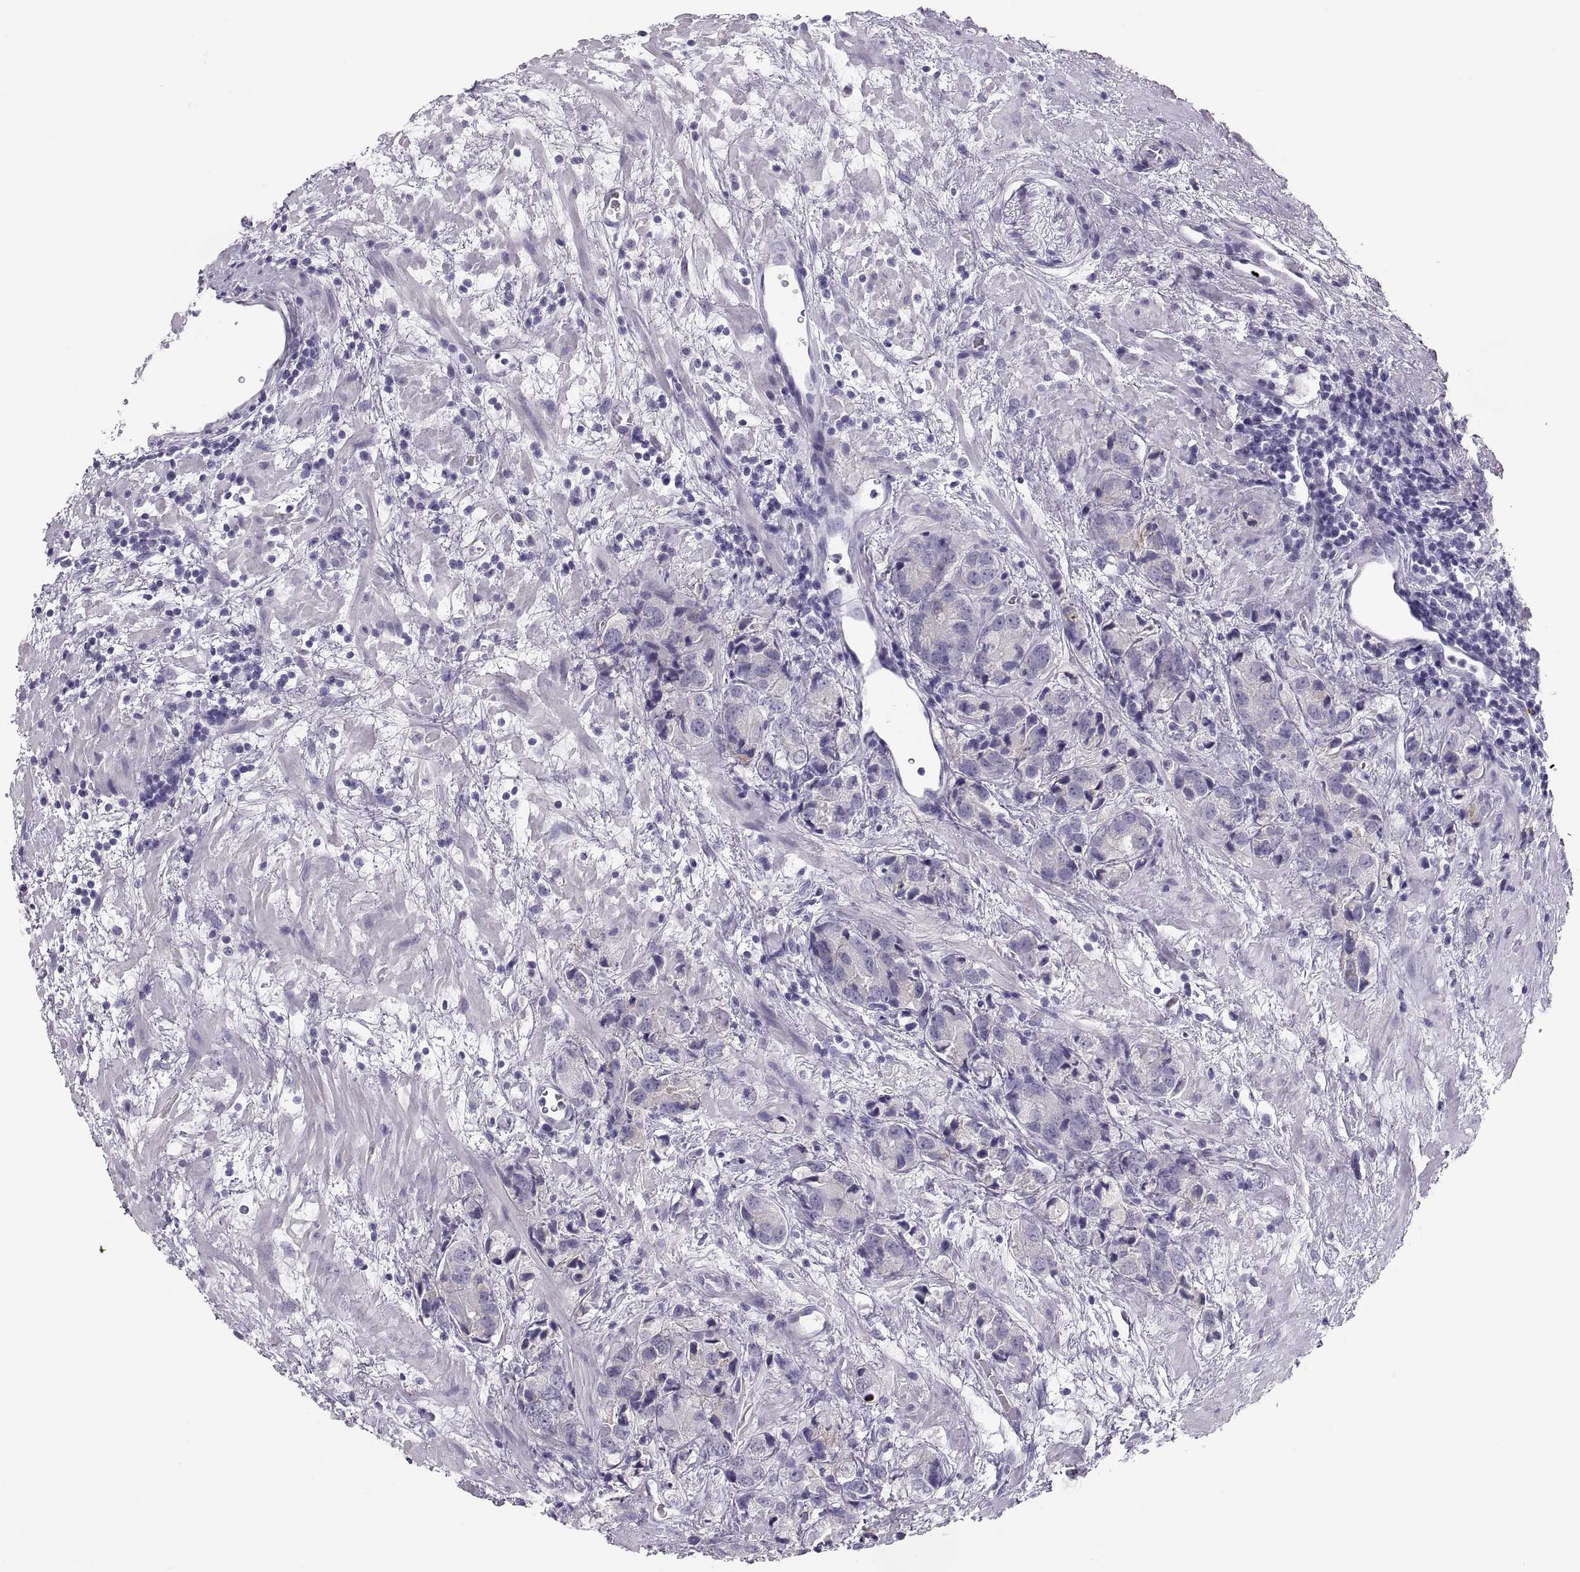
{"staining": {"intensity": "negative", "quantity": "none", "location": "none"}, "tissue": "prostate cancer", "cell_type": "Tumor cells", "image_type": "cancer", "snomed": [{"axis": "morphology", "description": "Adenocarcinoma, NOS"}, {"axis": "topography", "description": "Prostate and seminal vesicle, NOS"}], "caption": "Protein analysis of prostate adenocarcinoma reveals no significant positivity in tumor cells.", "gene": "MAGEB2", "patient": {"sex": "male", "age": 63}}